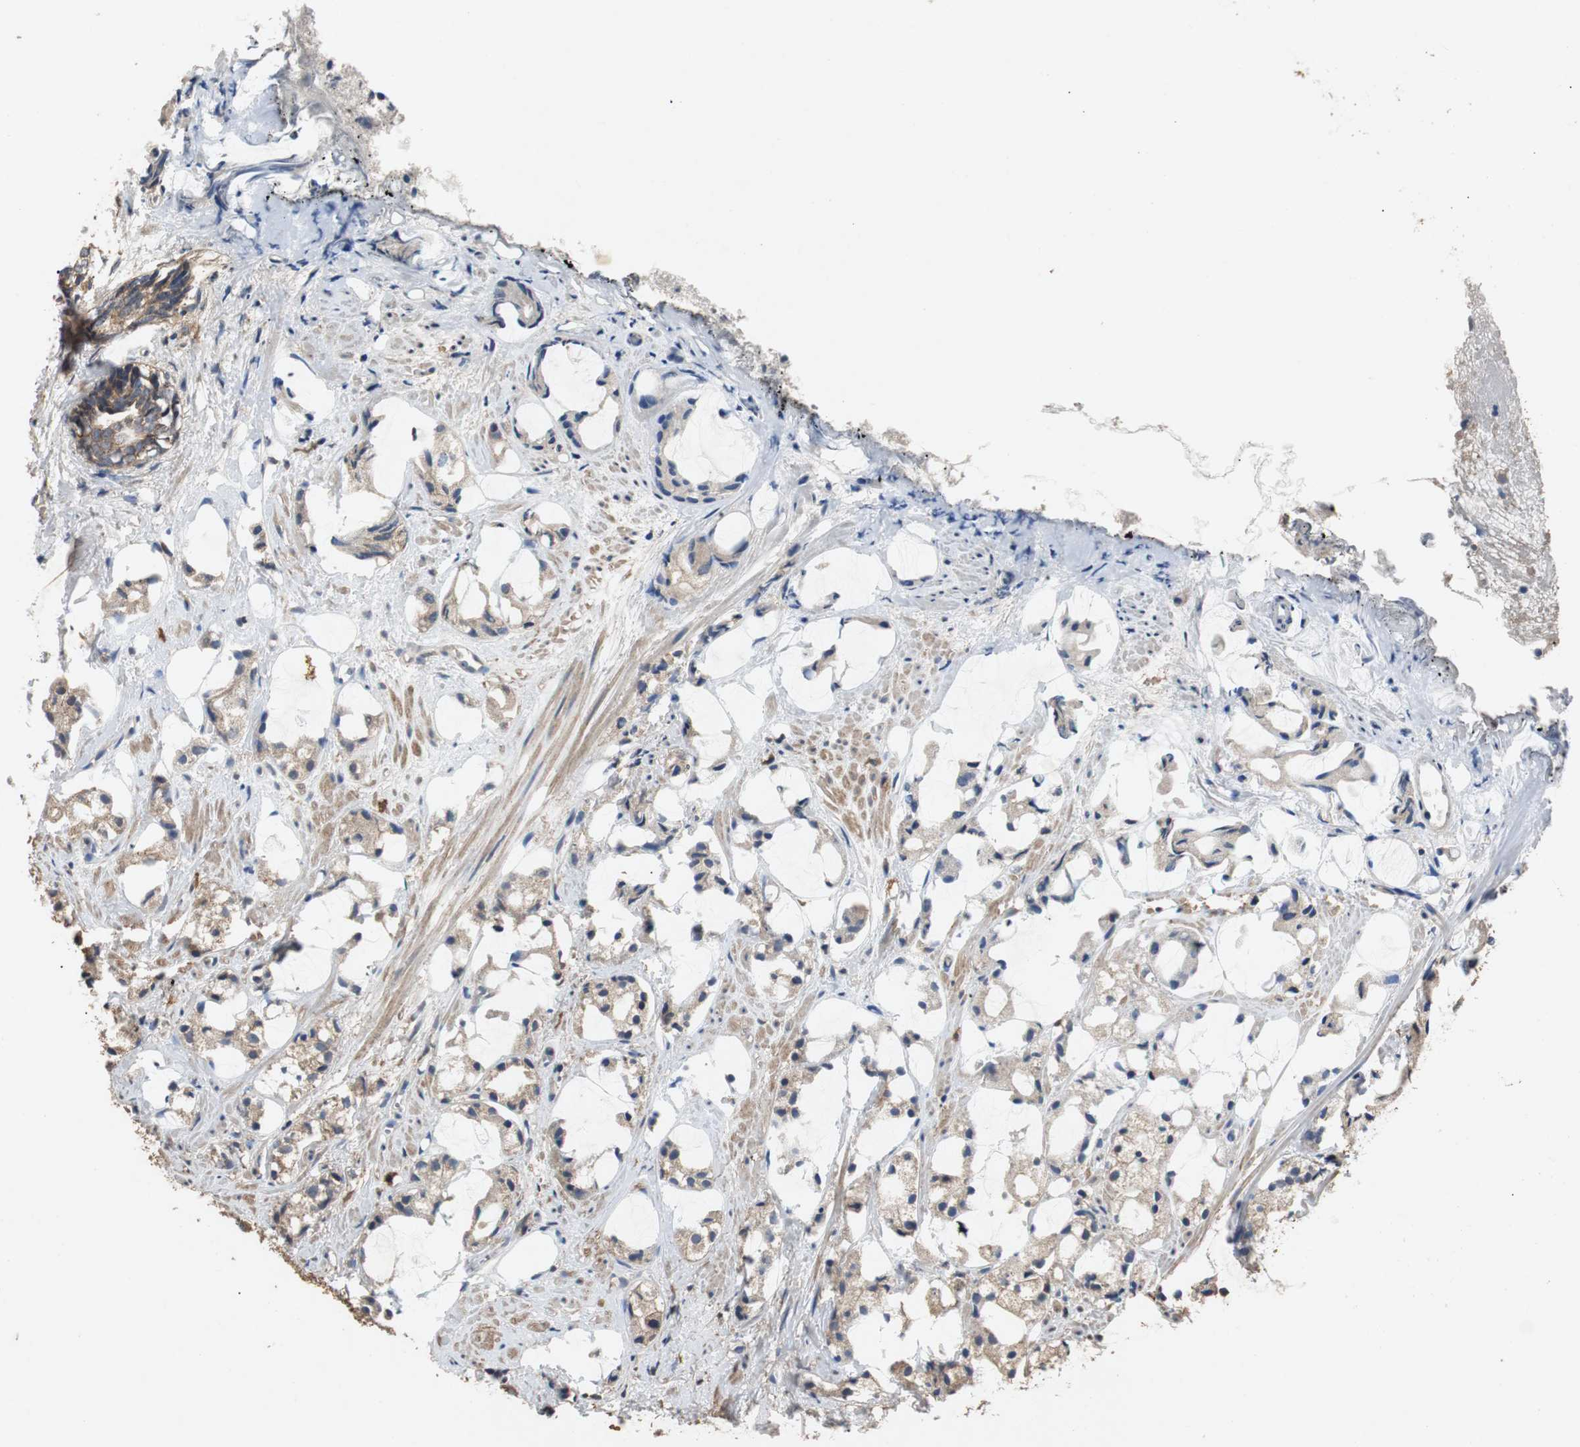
{"staining": {"intensity": "weak", "quantity": "25%-75%", "location": "cytoplasmic/membranous"}, "tissue": "prostate cancer", "cell_type": "Tumor cells", "image_type": "cancer", "snomed": [{"axis": "morphology", "description": "Adenocarcinoma, High grade"}, {"axis": "topography", "description": "Prostate"}], "caption": "The immunohistochemical stain labels weak cytoplasmic/membranous expression in tumor cells of prostate cancer tissue.", "gene": "TNFRSF14", "patient": {"sex": "male", "age": 85}}